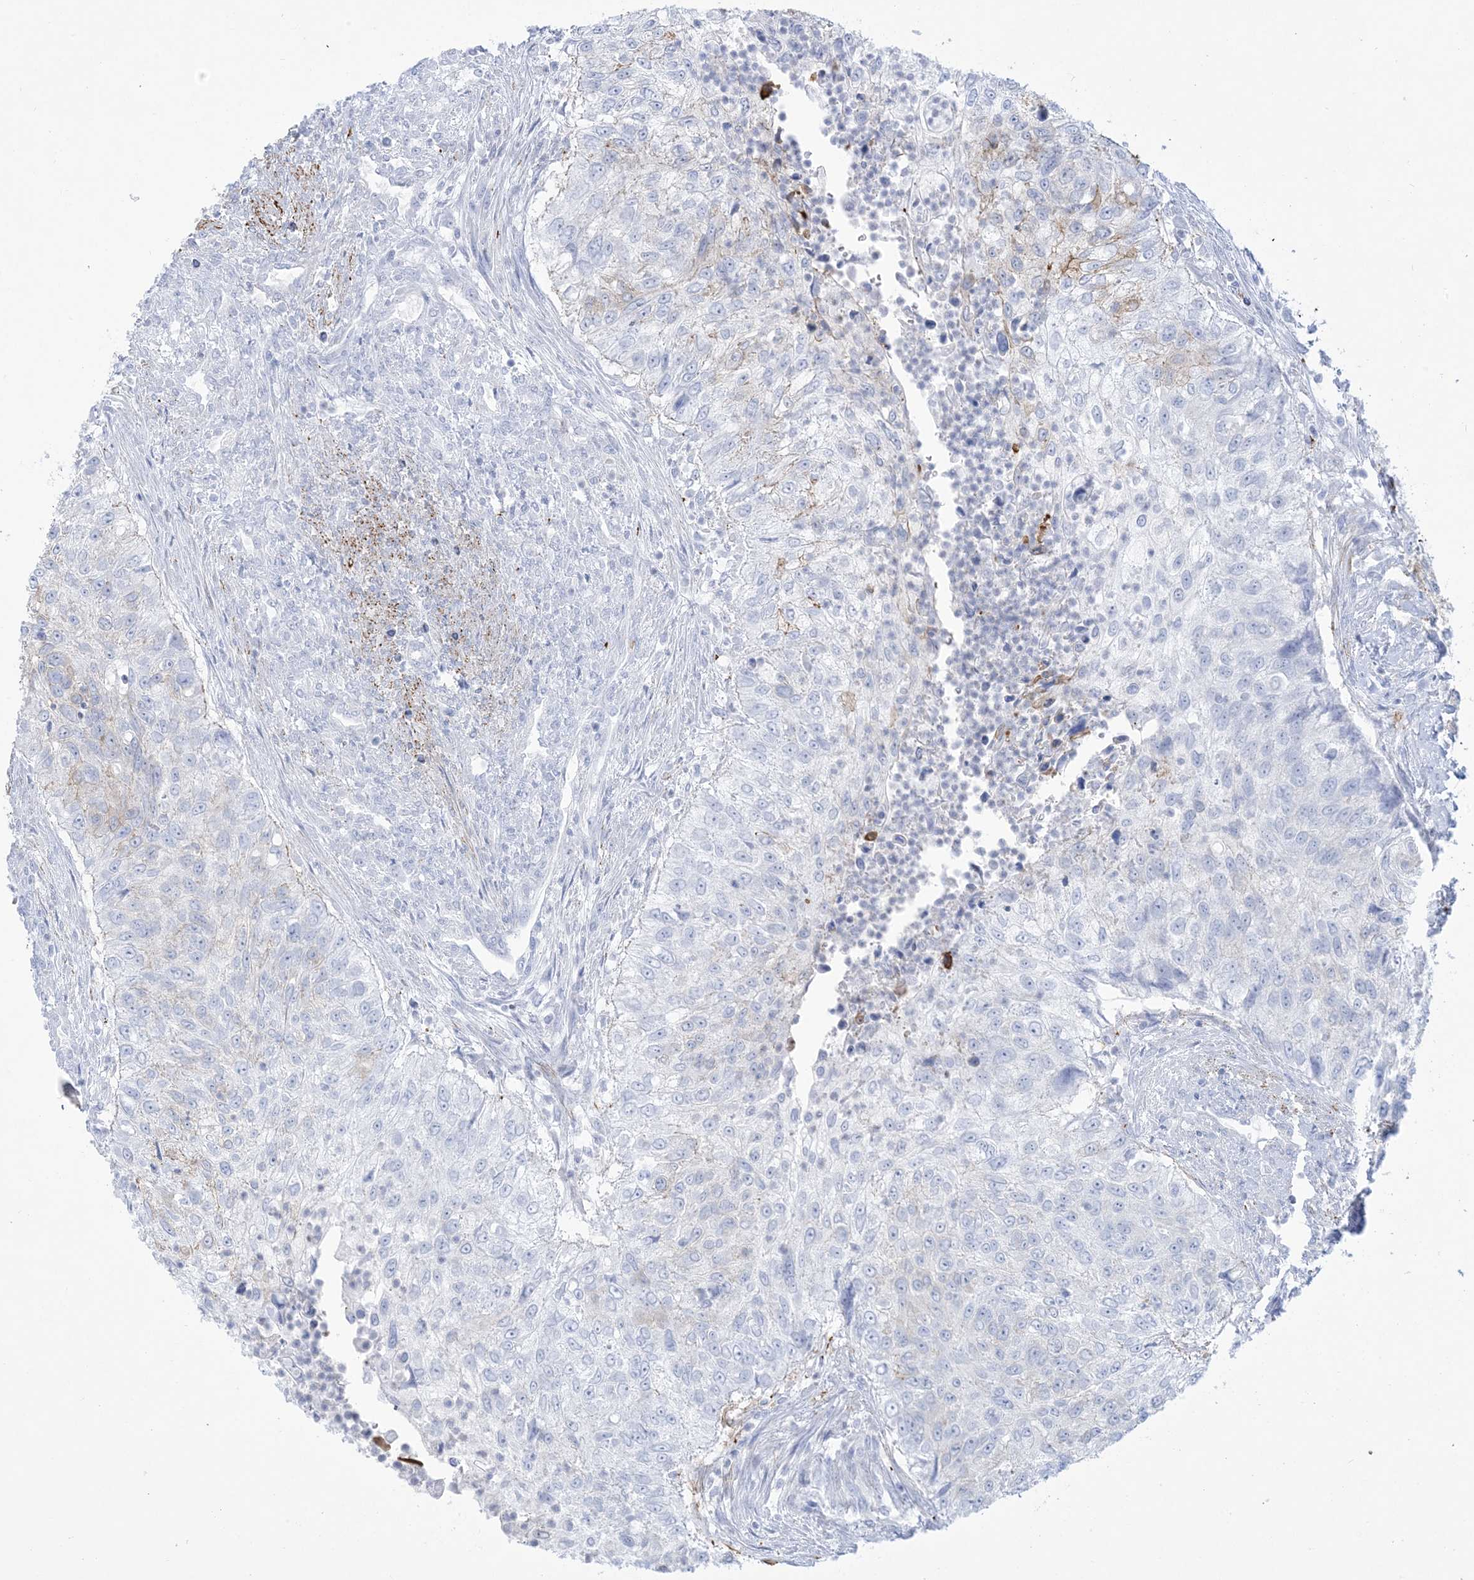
{"staining": {"intensity": "negative", "quantity": "none", "location": "none"}, "tissue": "urothelial cancer", "cell_type": "Tumor cells", "image_type": "cancer", "snomed": [{"axis": "morphology", "description": "Urothelial carcinoma, High grade"}, {"axis": "topography", "description": "Urinary bladder"}], "caption": "Immunohistochemical staining of human urothelial cancer displays no significant staining in tumor cells.", "gene": "B3GNT7", "patient": {"sex": "female", "age": 60}}